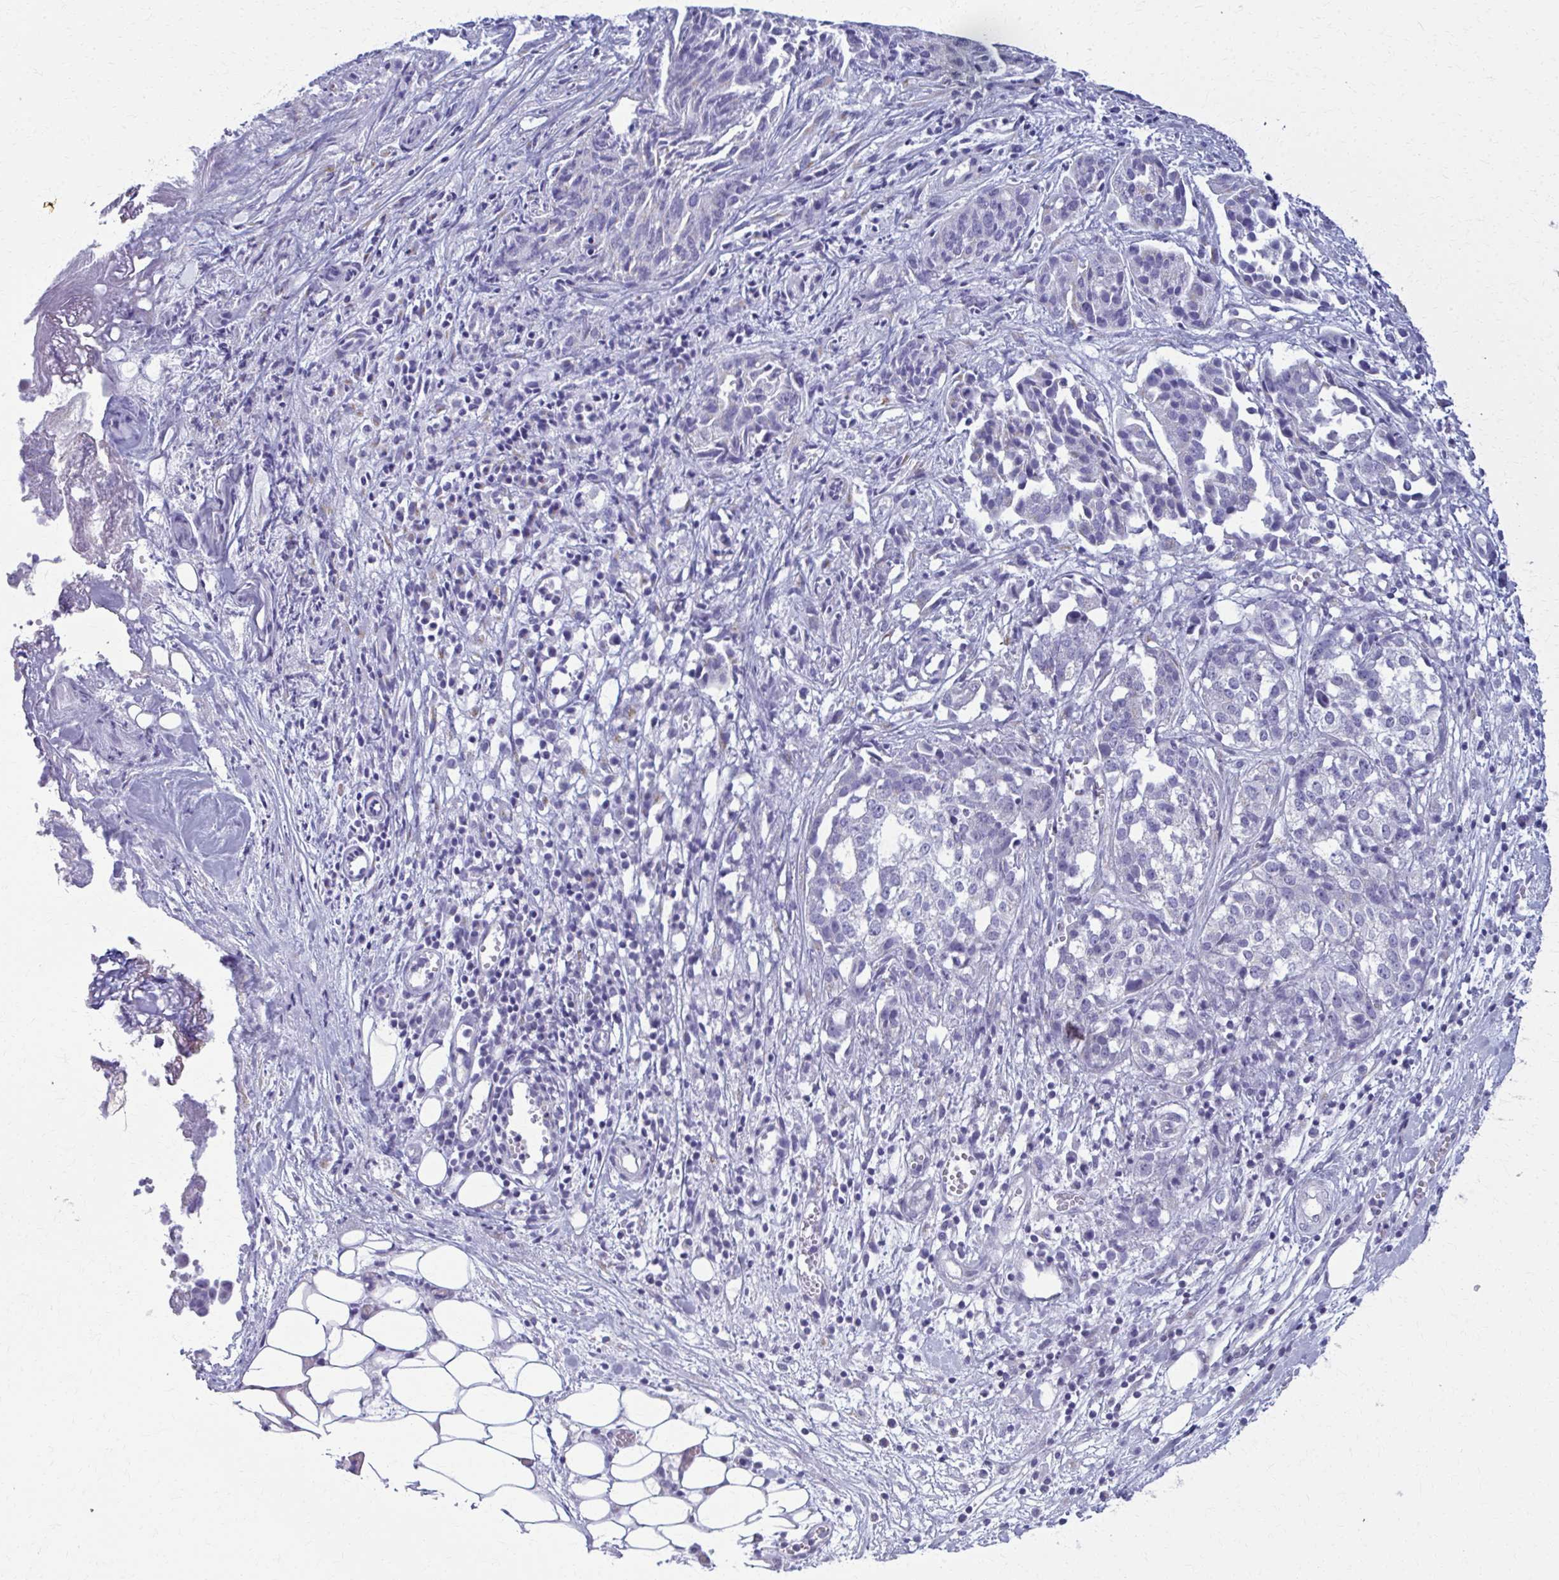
{"staining": {"intensity": "negative", "quantity": "none", "location": "none"}, "tissue": "ovarian cancer", "cell_type": "Tumor cells", "image_type": "cancer", "snomed": [{"axis": "morphology", "description": "Cystadenocarcinoma, serous, NOS"}, {"axis": "topography", "description": "Soft tissue"}, {"axis": "topography", "description": "Ovary"}], "caption": "Ovarian cancer (serous cystadenocarcinoma) was stained to show a protein in brown. There is no significant expression in tumor cells.", "gene": "SCLY", "patient": {"sex": "female", "age": 57}}